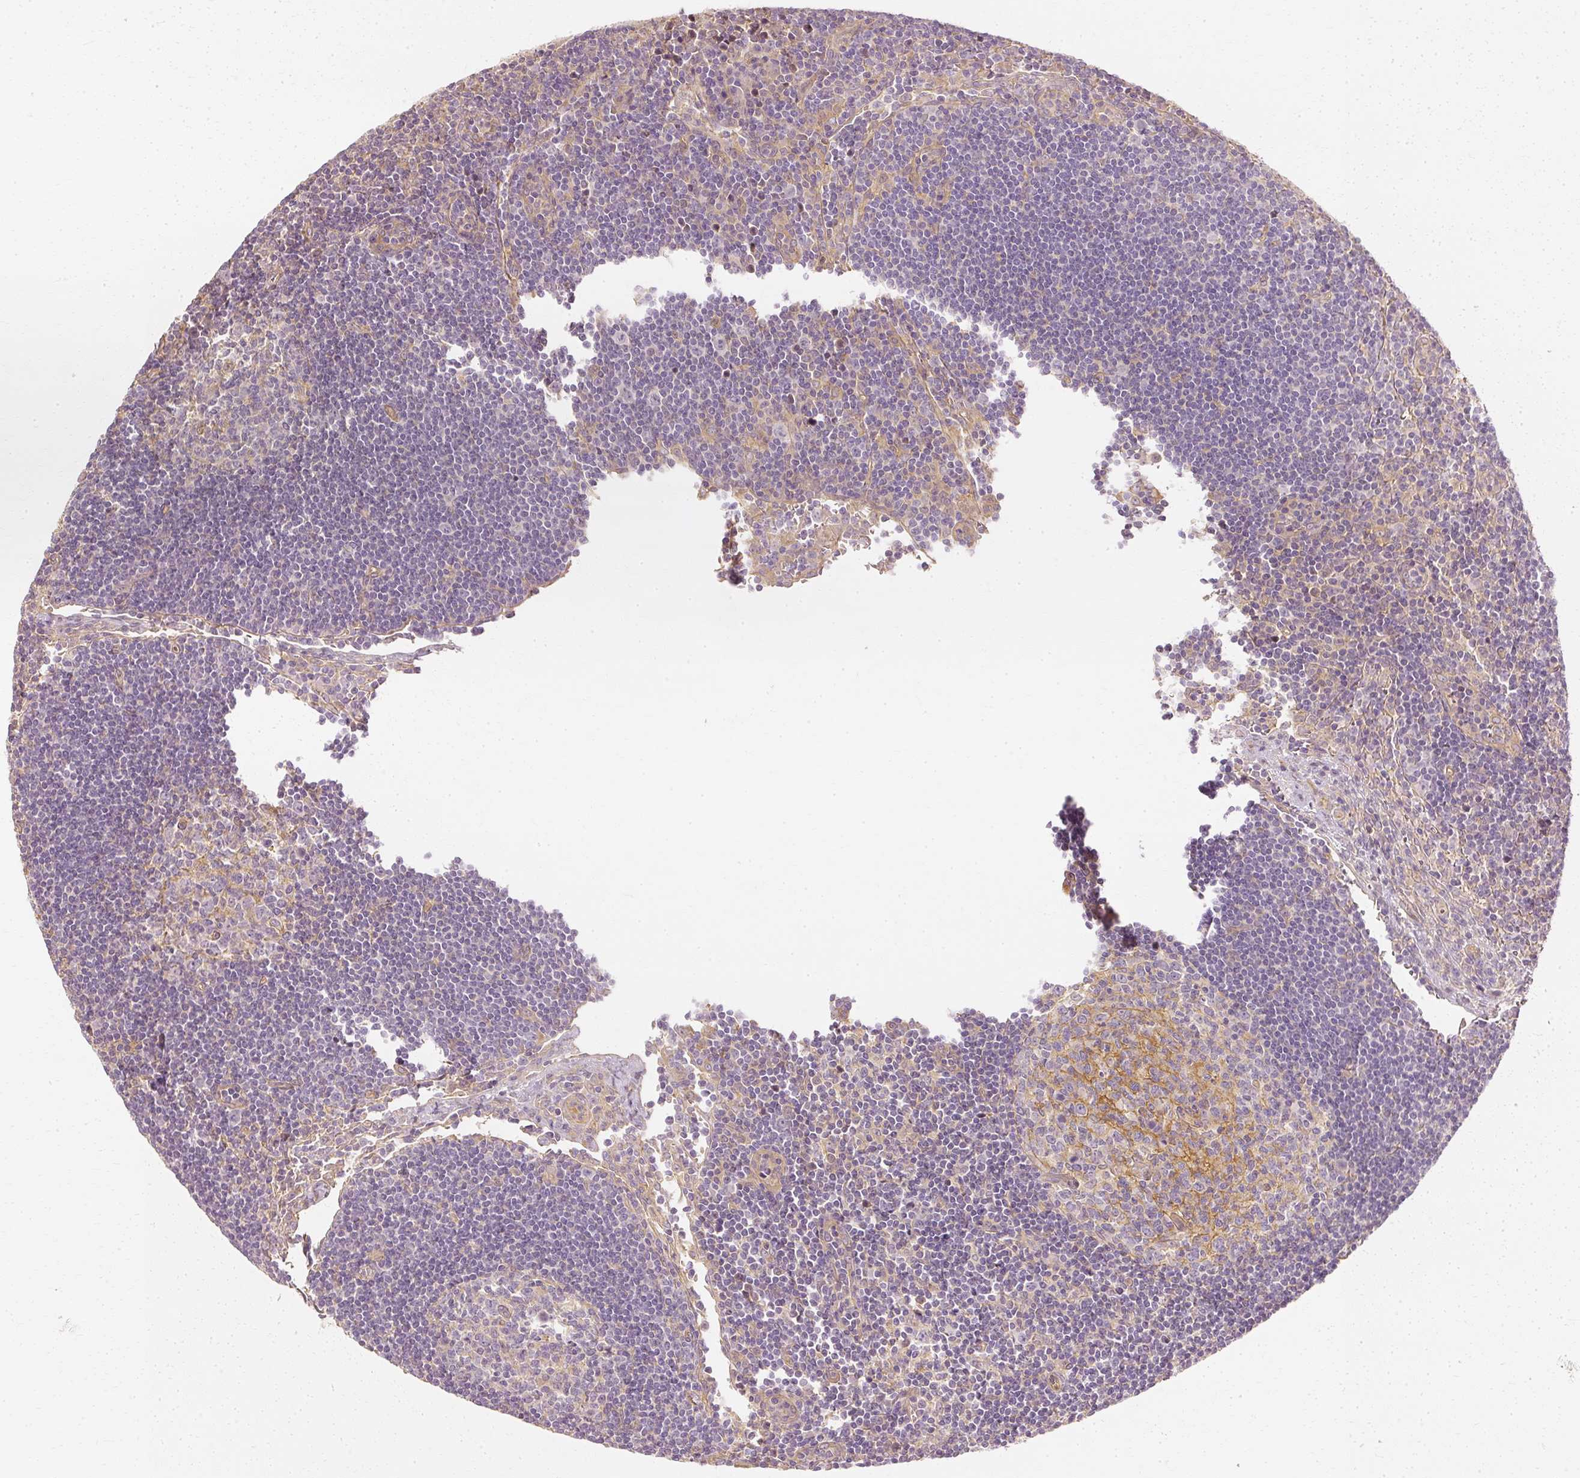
{"staining": {"intensity": "negative", "quantity": "none", "location": "none"}, "tissue": "lymph node", "cell_type": "Germinal center cells", "image_type": "normal", "snomed": [{"axis": "morphology", "description": "Normal tissue, NOS"}, {"axis": "topography", "description": "Lymph node"}], "caption": "An IHC photomicrograph of benign lymph node is shown. There is no staining in germinal center cells of lymph node.", "gene": "GNAQ", "patient": {"sex": "female", "age": 29}}